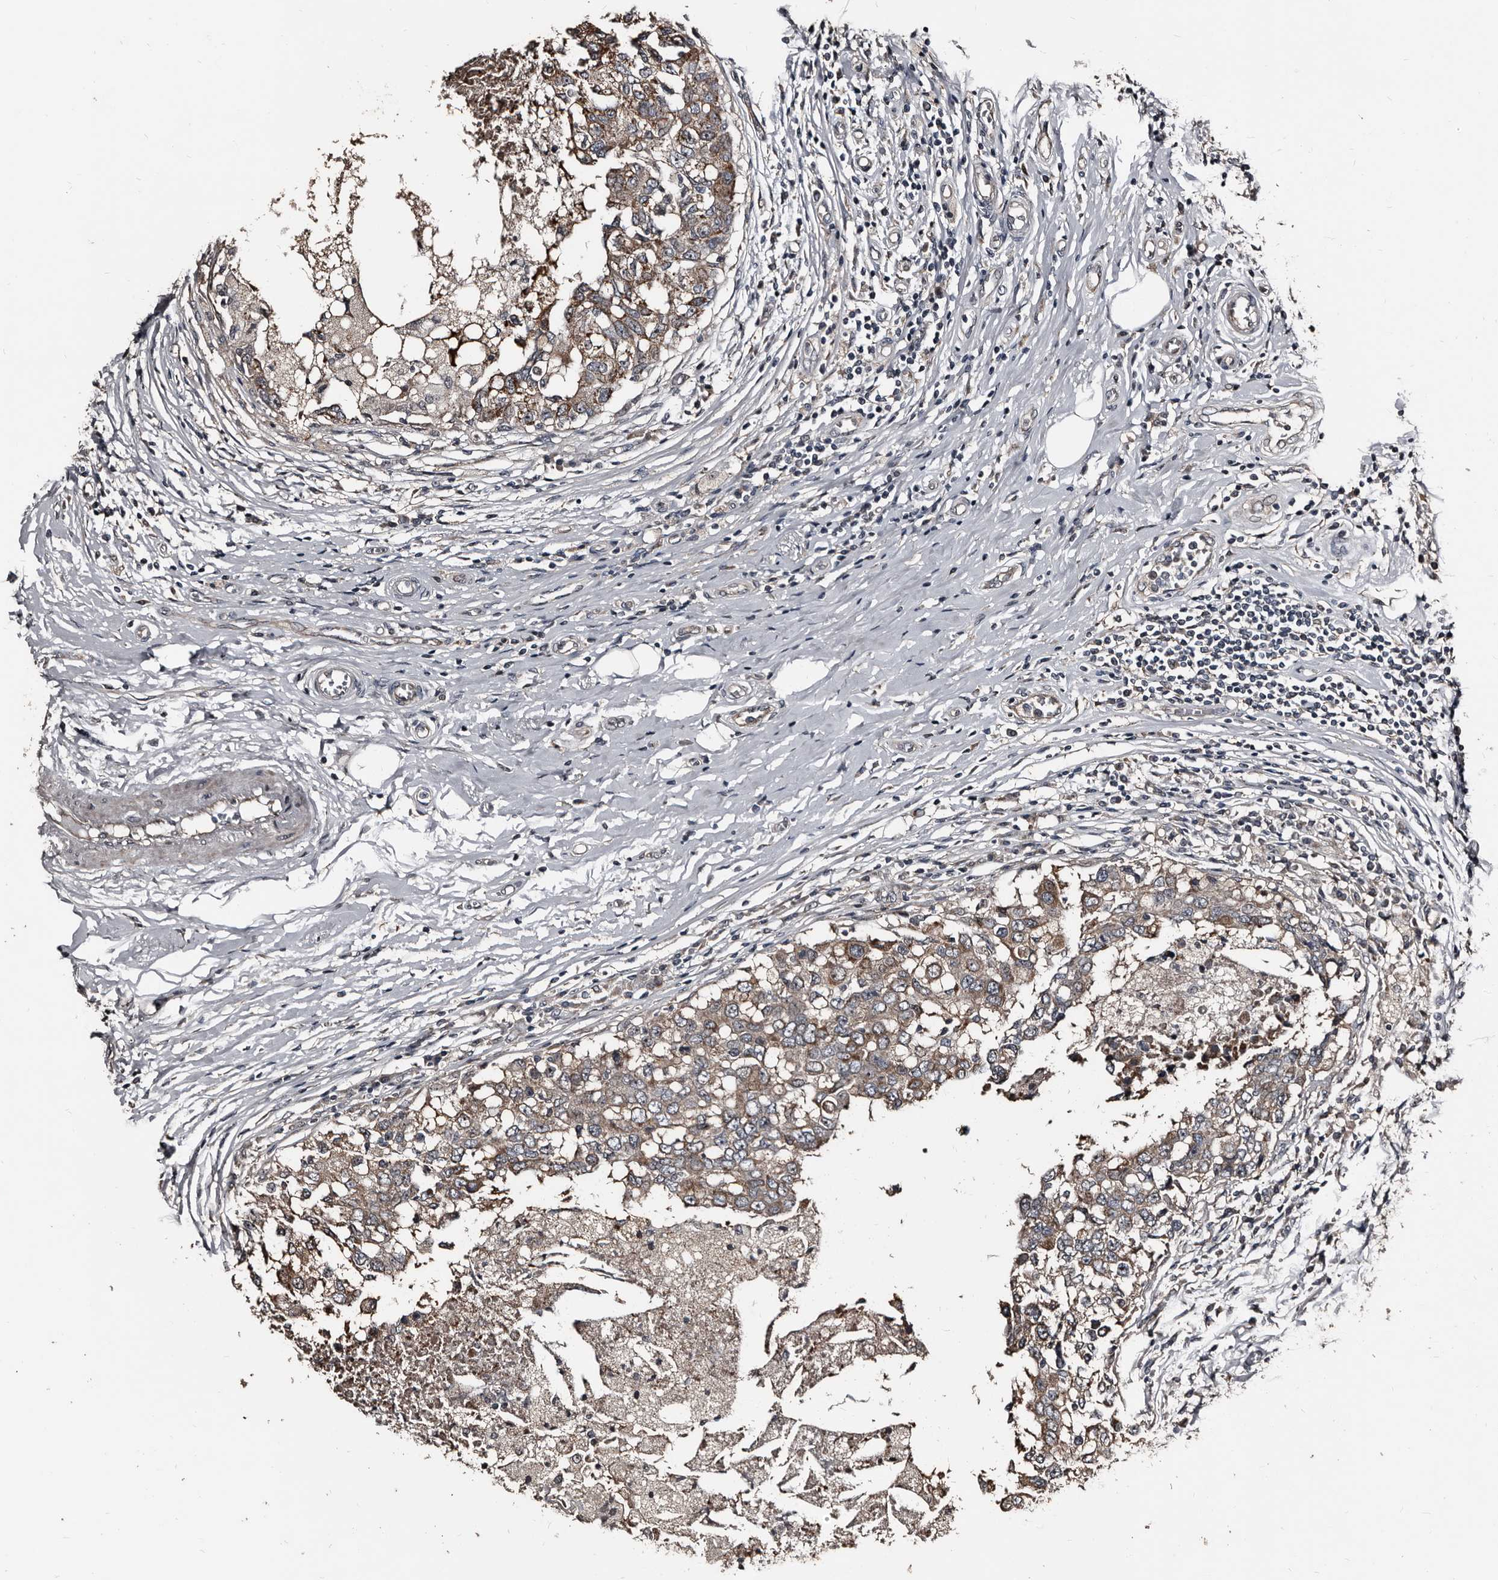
{"staining": {"intensity": "weak", "quantity": "25%-75%", "location": "cytoplasmic/membranous"}, "tissue": "breast cancer", "cell_type": "Tumor cells", "image_type": "cancer", "snomed": [{"axis": "morphology", "description": "Duct carcinoma"}, {"axis": "topography", "description": "Breast"}], "caption": "Brown immunohistochemical staining in breast intraductal carcinoma reveals weak cytoplasmic/membranous staining in approximately 25%-75% of tumor cells.", "gene": "DHPS", "patient": {"sex": "female", "age": 27}}